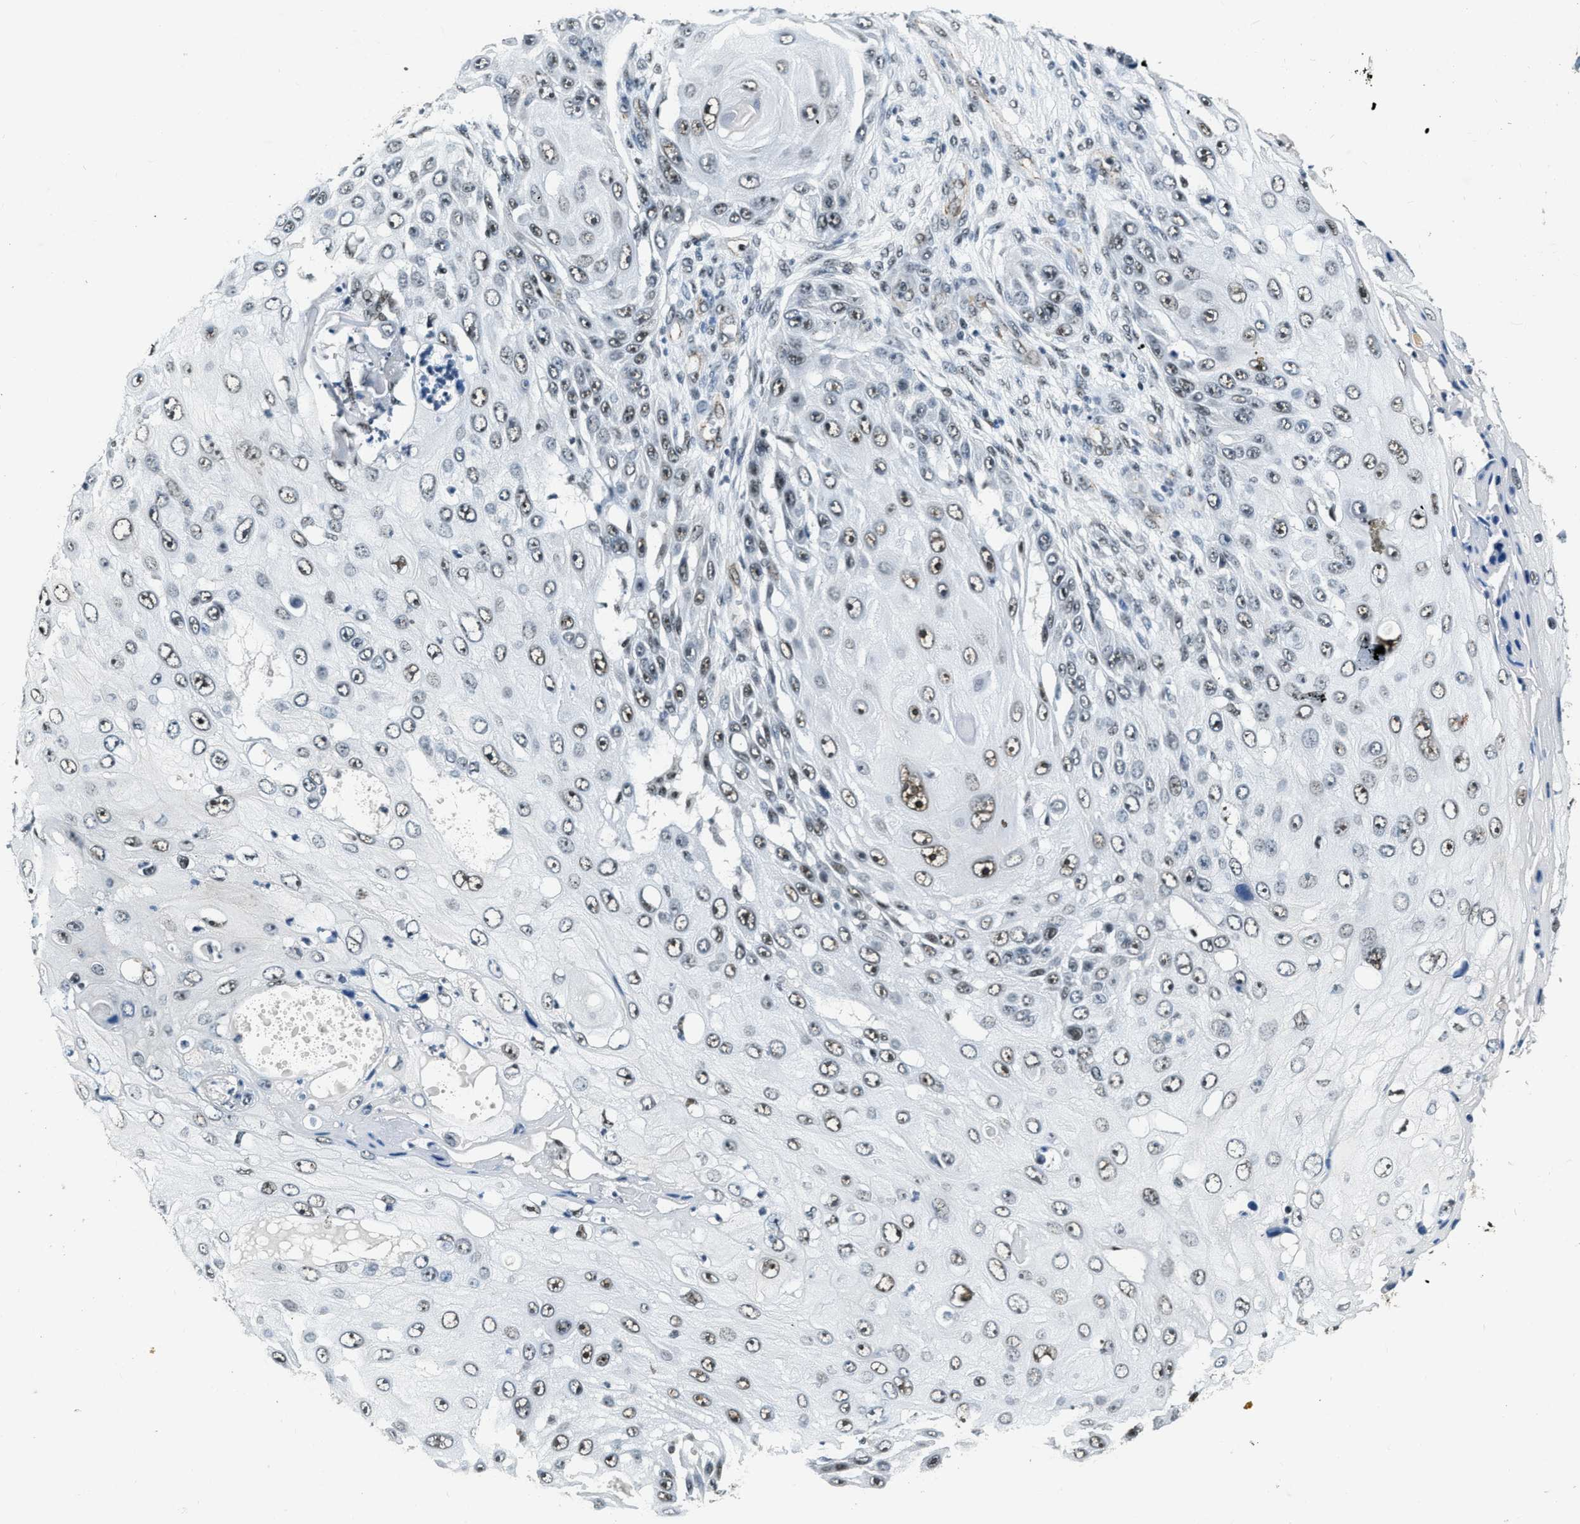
{"staining": {"intensity": "moderate", "quantity": "25%-75%", "location": "nuclear"}, "tissue": "skin cancer", "cell_type": "Tumor cells", "image_type": "cancer", "snomed": [{"axis": "morphology", "description": "Squamous cell carcinoma, NOS"}, {"axis": "topography", "description": "Skin"}], "caption": "Skin squamous cell carcinoma stained for a protein (brown) shows moderate nuclear positive staining in about 25%-75% of tumor cells.", "gene": "CCNE1", "patient": {"sex": "female", "age": 44}}